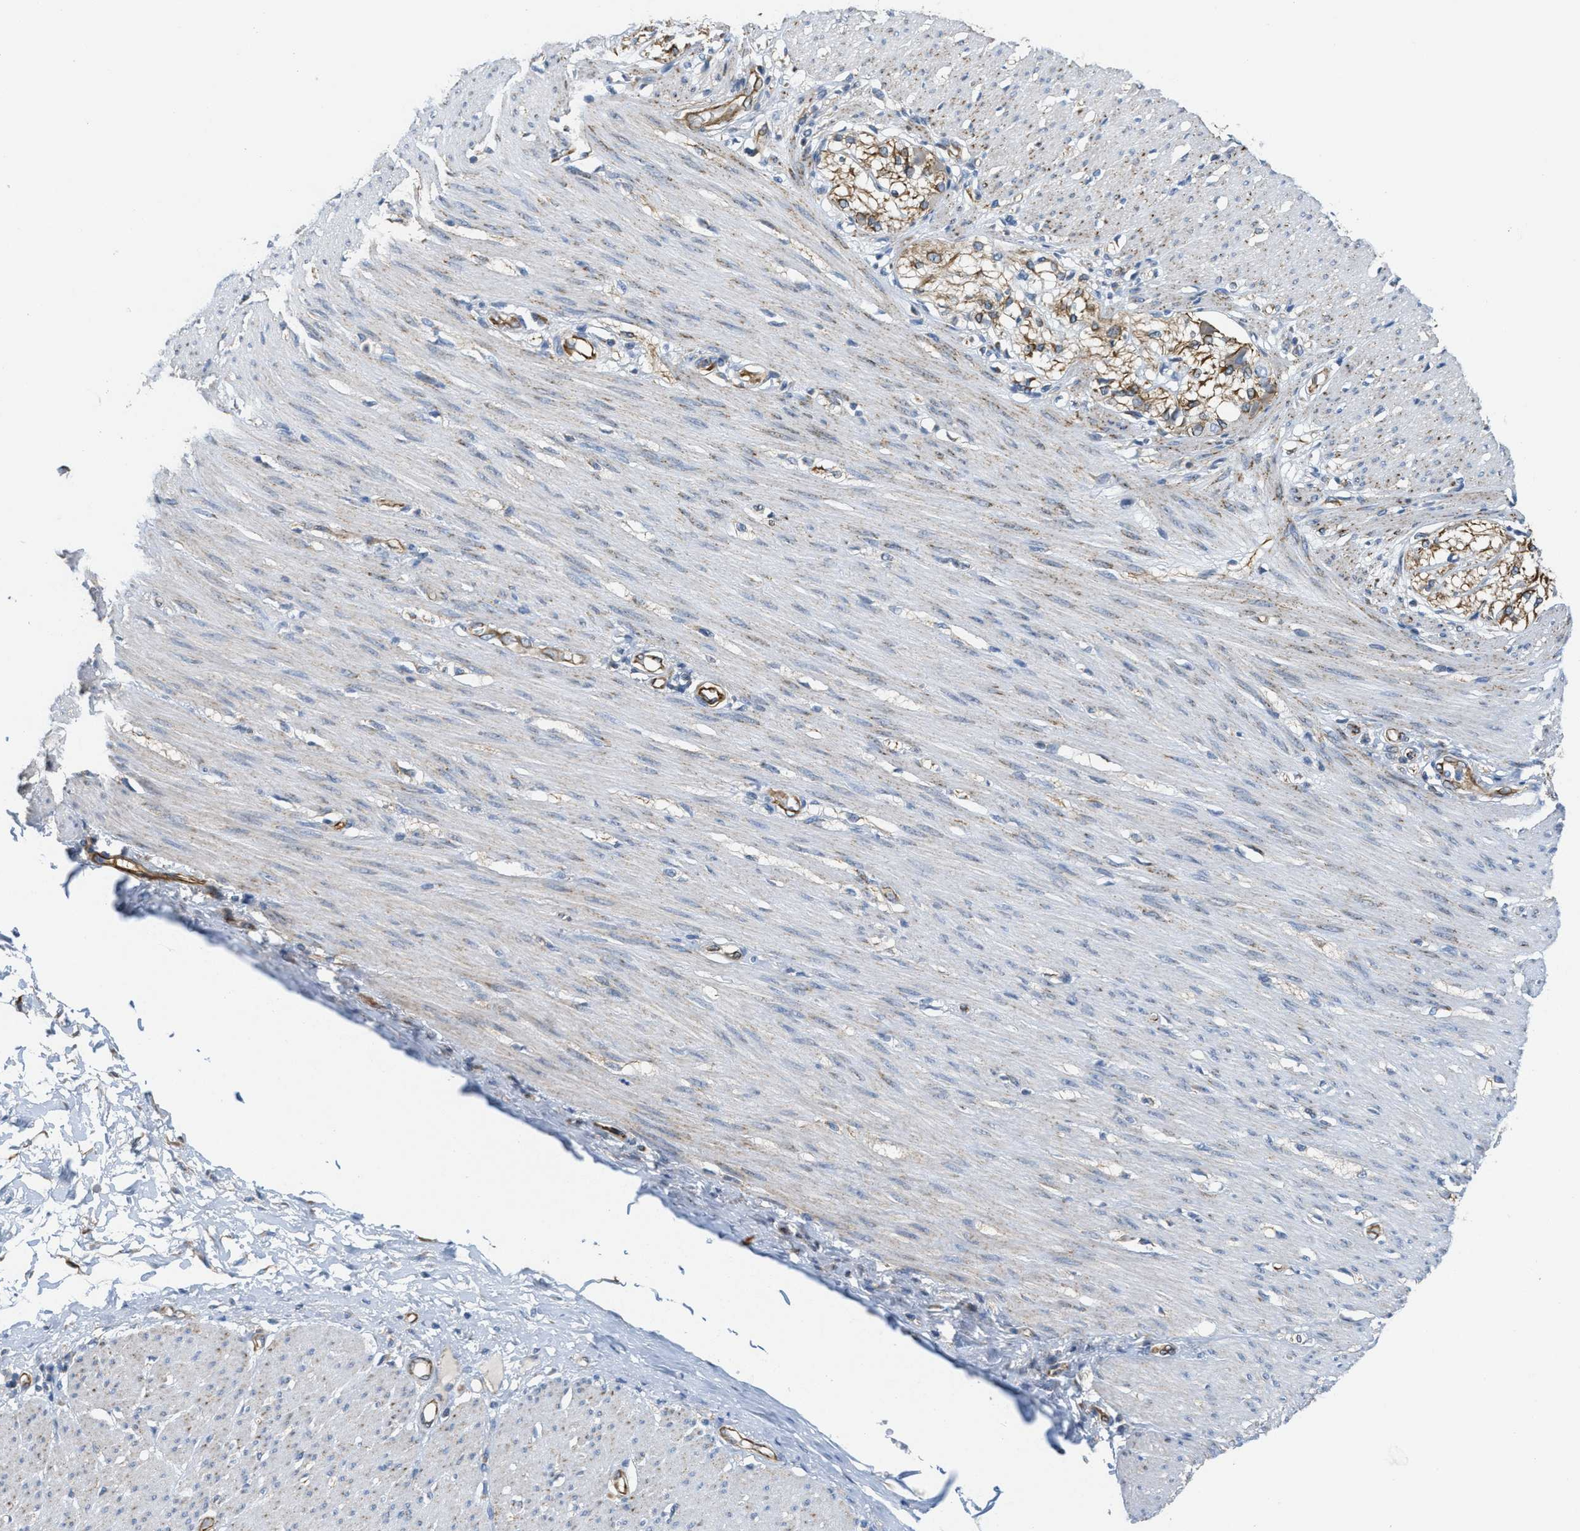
{"staining": {"intensity": "negative", "quantity": "none", "location": "none"}, "tissue": "adipose tissue", "cell_type": "Adipocytes", "image_type": "normal", "snomed": [{"axis": "morphology", "description": "Normal tissue, NOS"}, {"axis": "morphology", "description": "Adenocarcinoma, NOS"}, {"axis": "topography", "description": "Colon"}, {"axis": "topography", "description": "Peripheral nerve tissue"}], "caption": "DAB (3,3'-diaminobenzidine) immunohistochemical staining of benign adipose tissue demonstrates no significant expression in adipocytes. Nuclei are stained in blue.", "gene": "BTN3A1", "patient": {"sex": "male", "age": 14}}